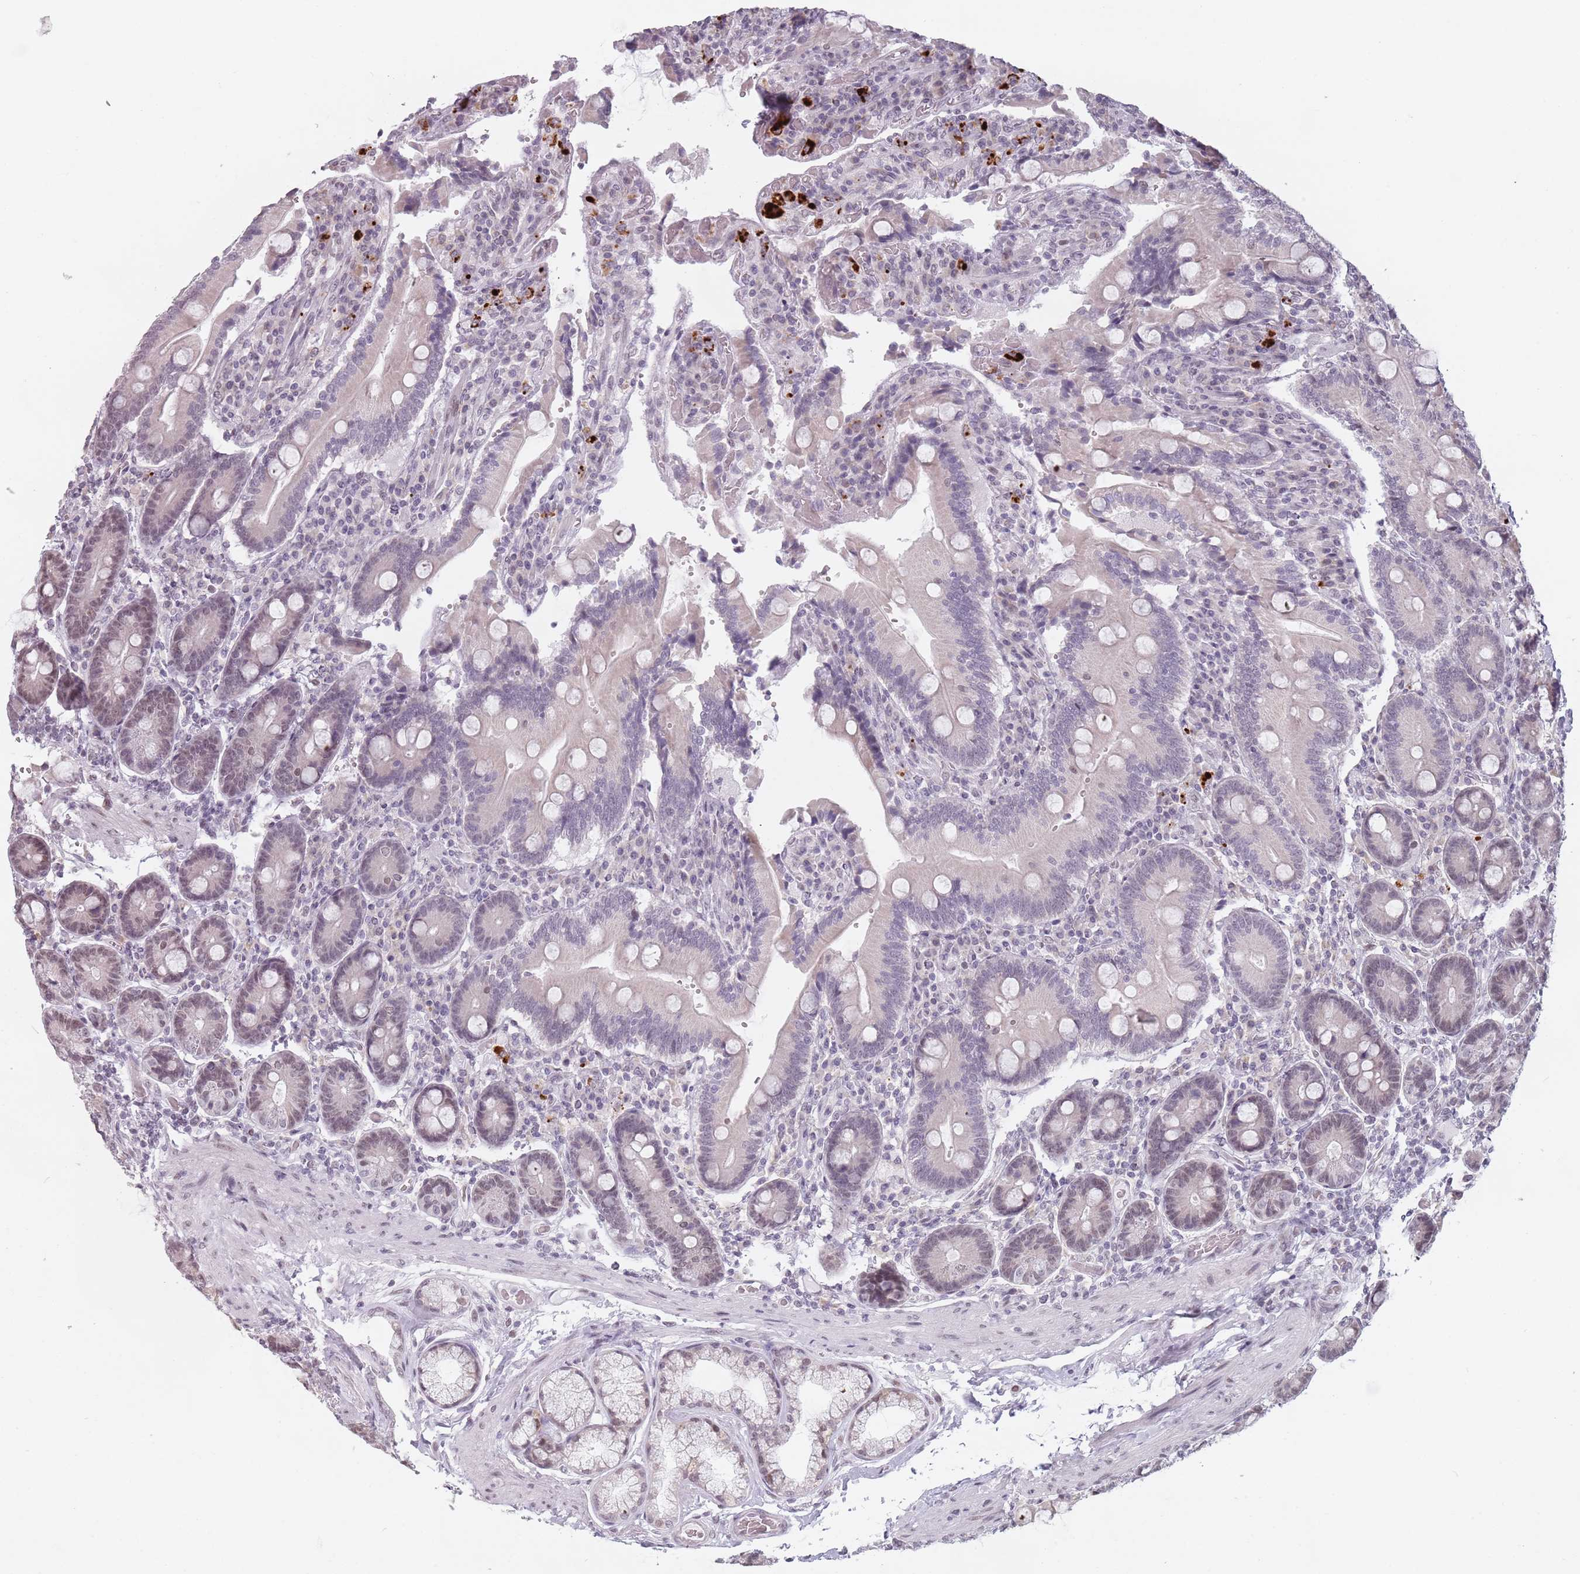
{"staining": {"intensity": "moderate", "quantity": "25%-75%", "location": "nuclear"}, "tissue": "duodenum", "cell_type": "Glandular cells", "image_type": "normal", "snomed": [{"axis": "morphology", "description": "Normal tissue, NOS"}, {"axis": "topography", "description": "Duodenum"}], "caption": "The micrograph shows immunohistochemical staining of normal duodenum. There is moderate nuclear staining is identified in about 25%-75% of glandular cells.", "gene": "PTCHD1", "patient": {"sex": "female", "age": 62}}